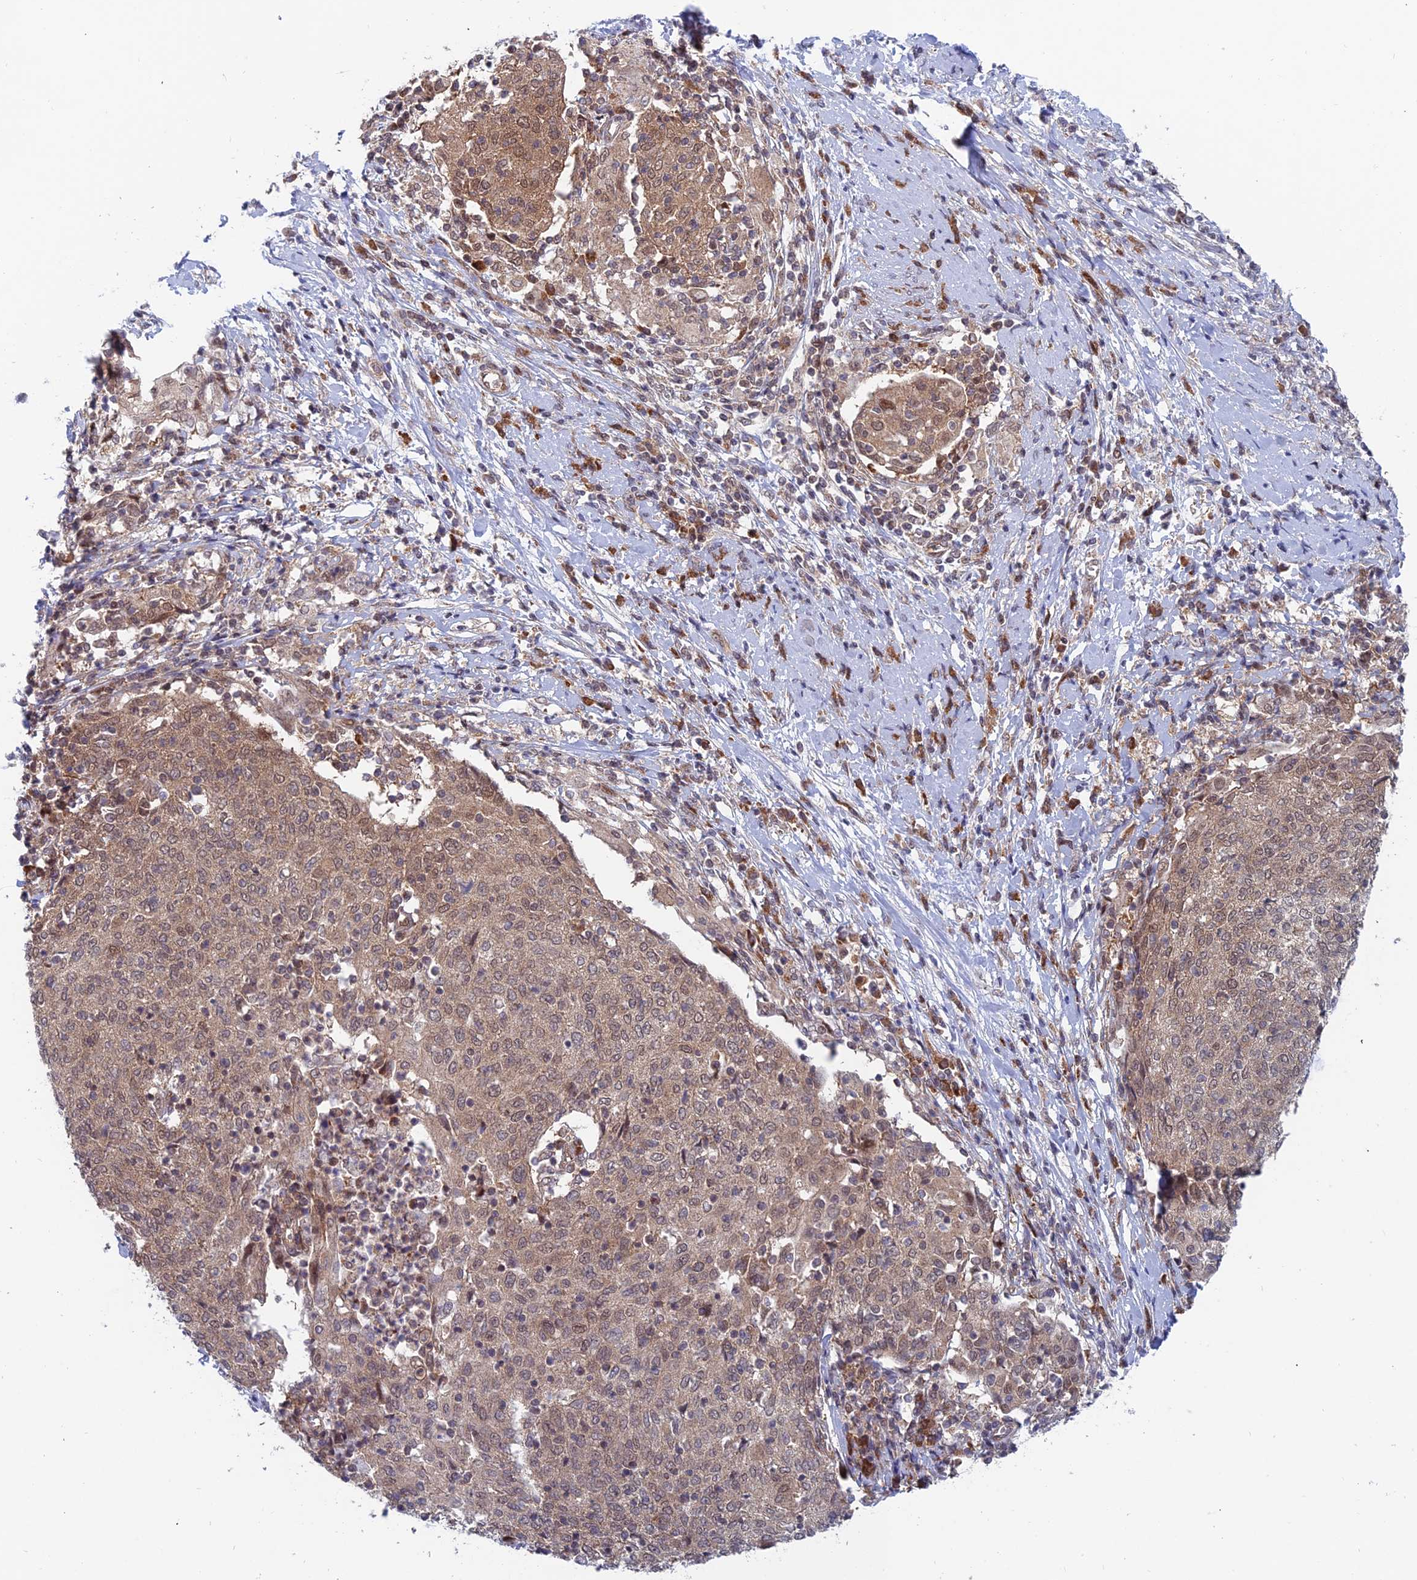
{"staining": {"intensity": "moderate", "quantity": ">75%", "location": "cytoplasmic/membranous,nuclear"}, "tissue": "cervical cancer", "cell_type": "Tumor cells", "image_type": "cancer", "snomed": [{"axis": "morphology", "description": "Squamous cell carcinoma, NOS"}, {"axis": "topography", "description": "Cervix"}], "caption": "Human cervical cancer (squamous cell carcinoma) stained with a protein marker displays moderate staining in tumor cells.", "gene": "IGBP1", "patient": {"sex": "female", "age": 52}}